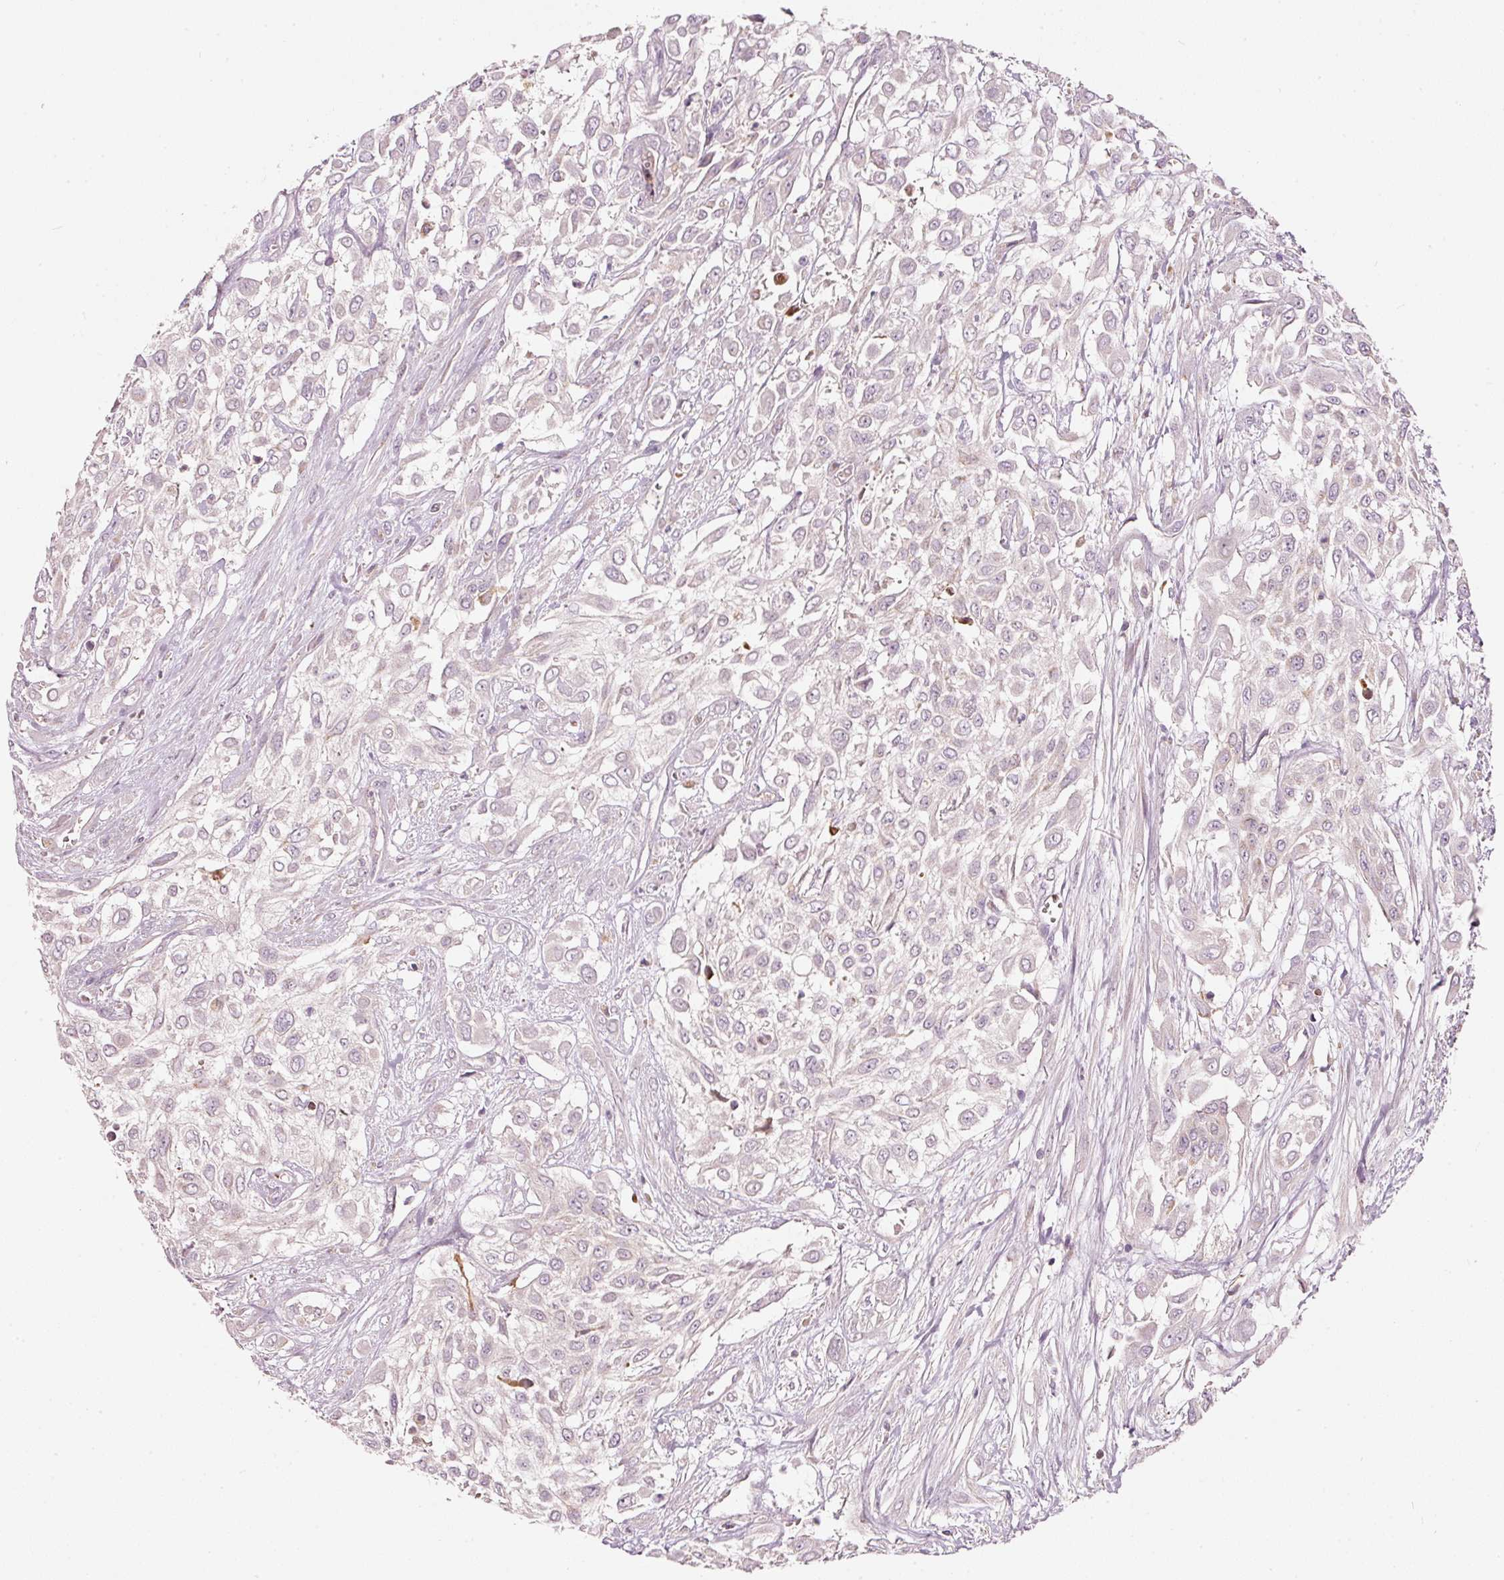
{"staining": {"intensity": "negative", "quantity": "none", "location": "none"}, "tissue": "urothelial cancer", "cell_type": "Tumor cells", "image_type": "cancer", "snomed": [{"axis": "morphology", "description": "Urothelial carcinoma, High grade"}, {"axis": "topography", "description": "Urinary bladder"}], "caption": "High magnification brightfield microscopy of urothelial carcinoma (high-grade) stained with DAB (3,3'-diaminobenzidine) (brown) and counterstained with hematoxylin (blue): tumor cells show no significant positivity.", "gene": "KLHL21", "patient": {"sex": "male", "age": 57}}